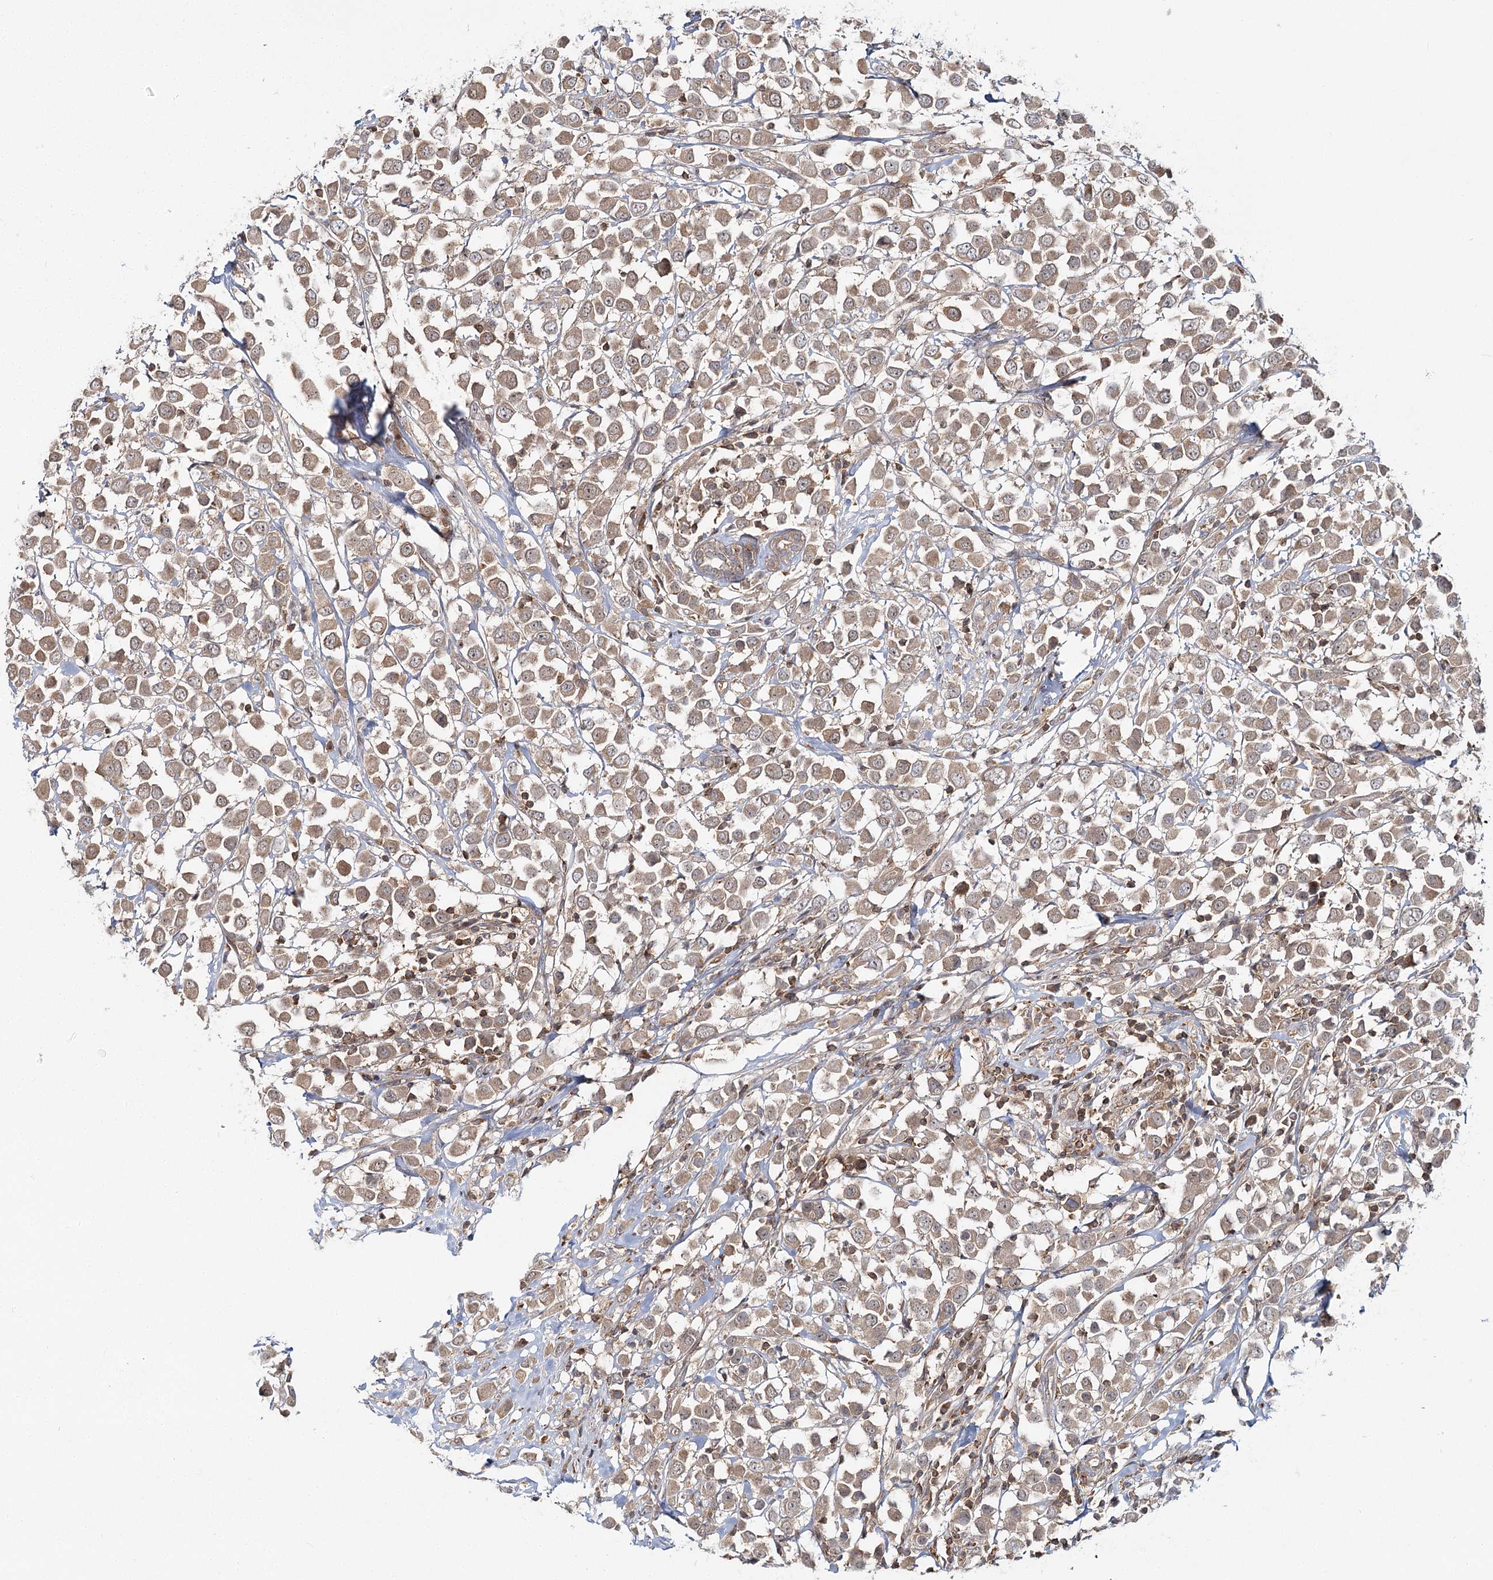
{"staining": {"intensity": "weak", "quantity": ">75%", "location": "cytoplasmic/membranous"}, "tissue": "breast cancer", "cell_type": "Tumor cells", "image_type": "cancer", "snomed": [{"axis": "morphology", "description": "Duct carcinoma"}, {"axis": "topography", "description": "Breast"}], "caption": "Breast invasive ductal carcinoma stained with DAB (3,3'-diaminobenzidine) IHC reveals low levels of weak cytoplasmic/membranous positivity in approximately >75% of tumor cells.", "gene": "FAM120B", "patient": {"sex": "female", "age": 61}}